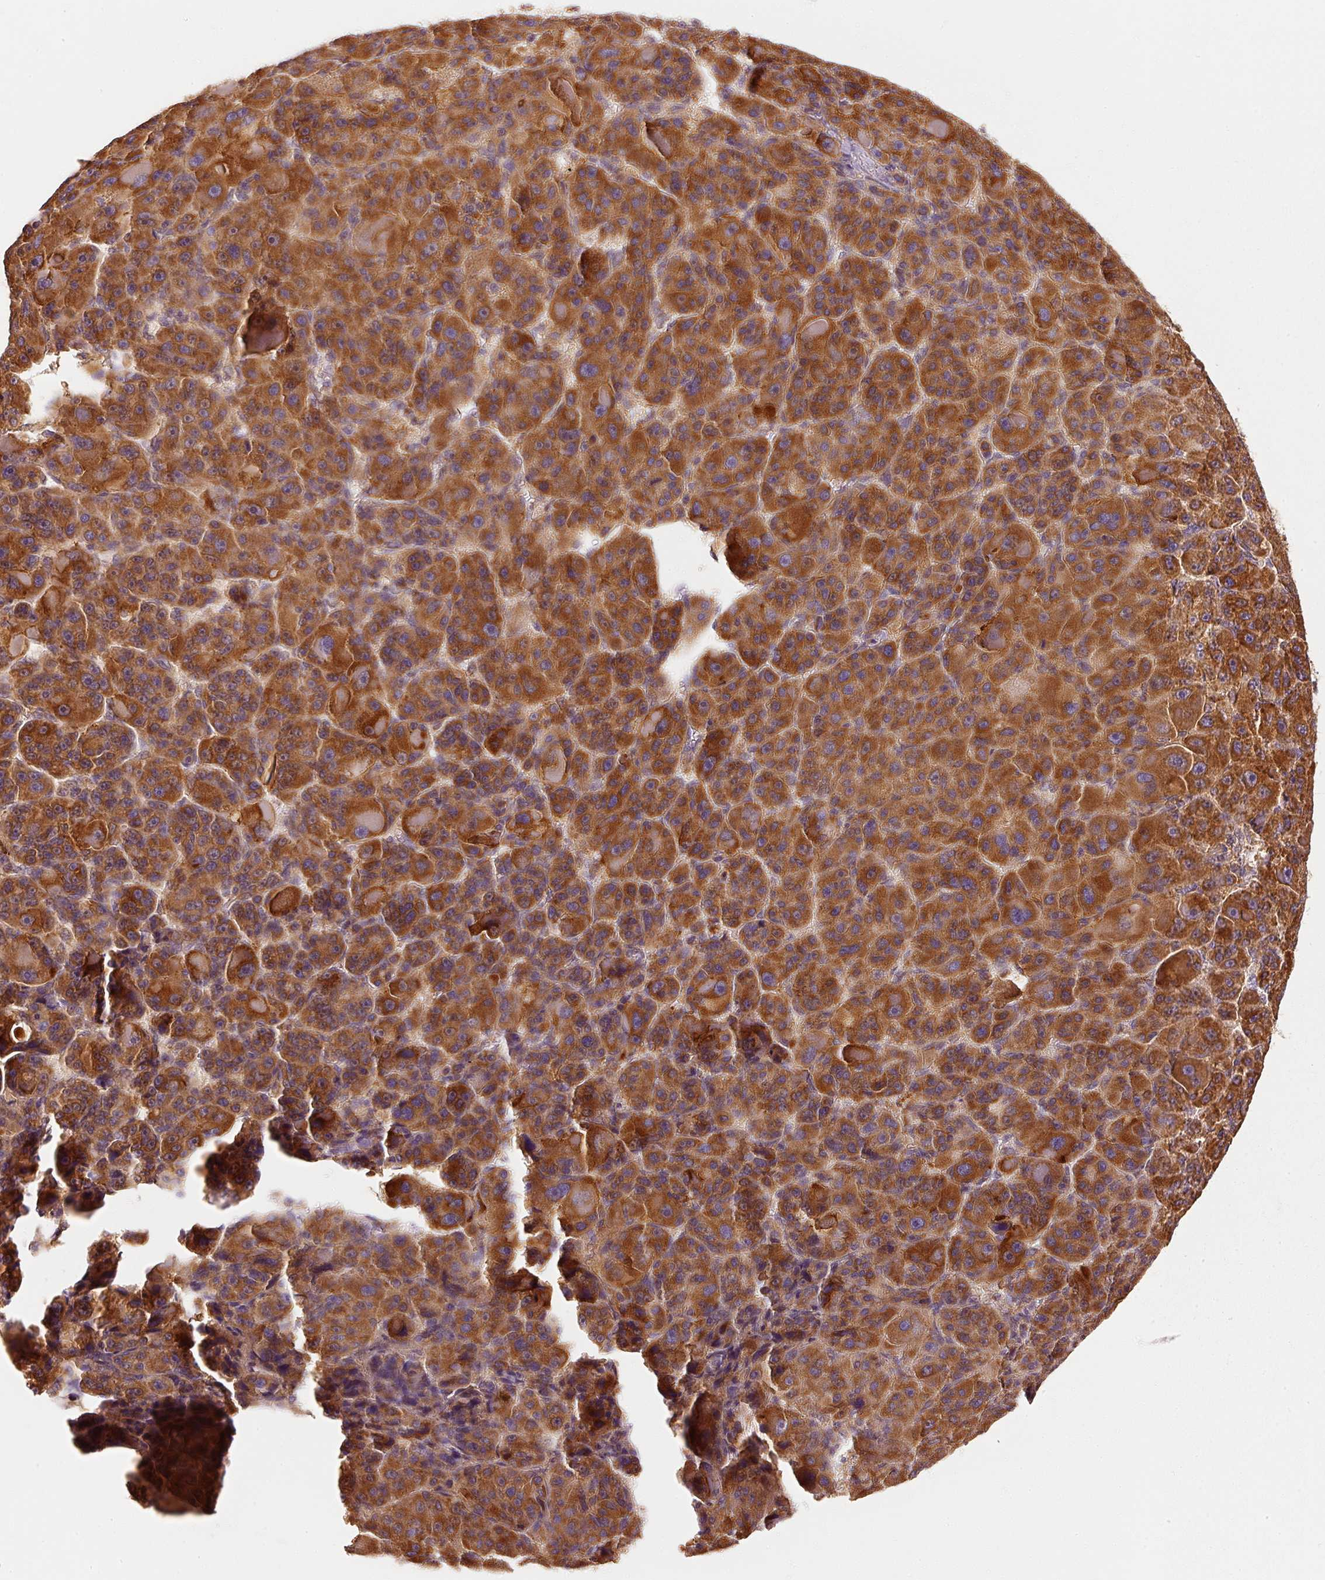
{"staining": {"intensity": "strong", "quantity": ">75%", "location": "cytoplasmic/membranous"}, "tissue": "liver cancer", "cell_type": "Tumor cells", "image_type": "cancer", "snomed": [{"axis": "morphology", "description": "Carcinoma, Hepatocellular, NOS"}, {"axis": "topography", "description": "Liver"}], "caption": "Brown immunohistochemical staining in liver hepatocellular carcinoma reveals strong cytoplasmic/membranous positivity in about >75% of tumor cells. The protein of interest is shown in brown color, while the nuclei are stained blue.", "gene": "TOMM40", "patient": {"sex": "male", "age": 76}}